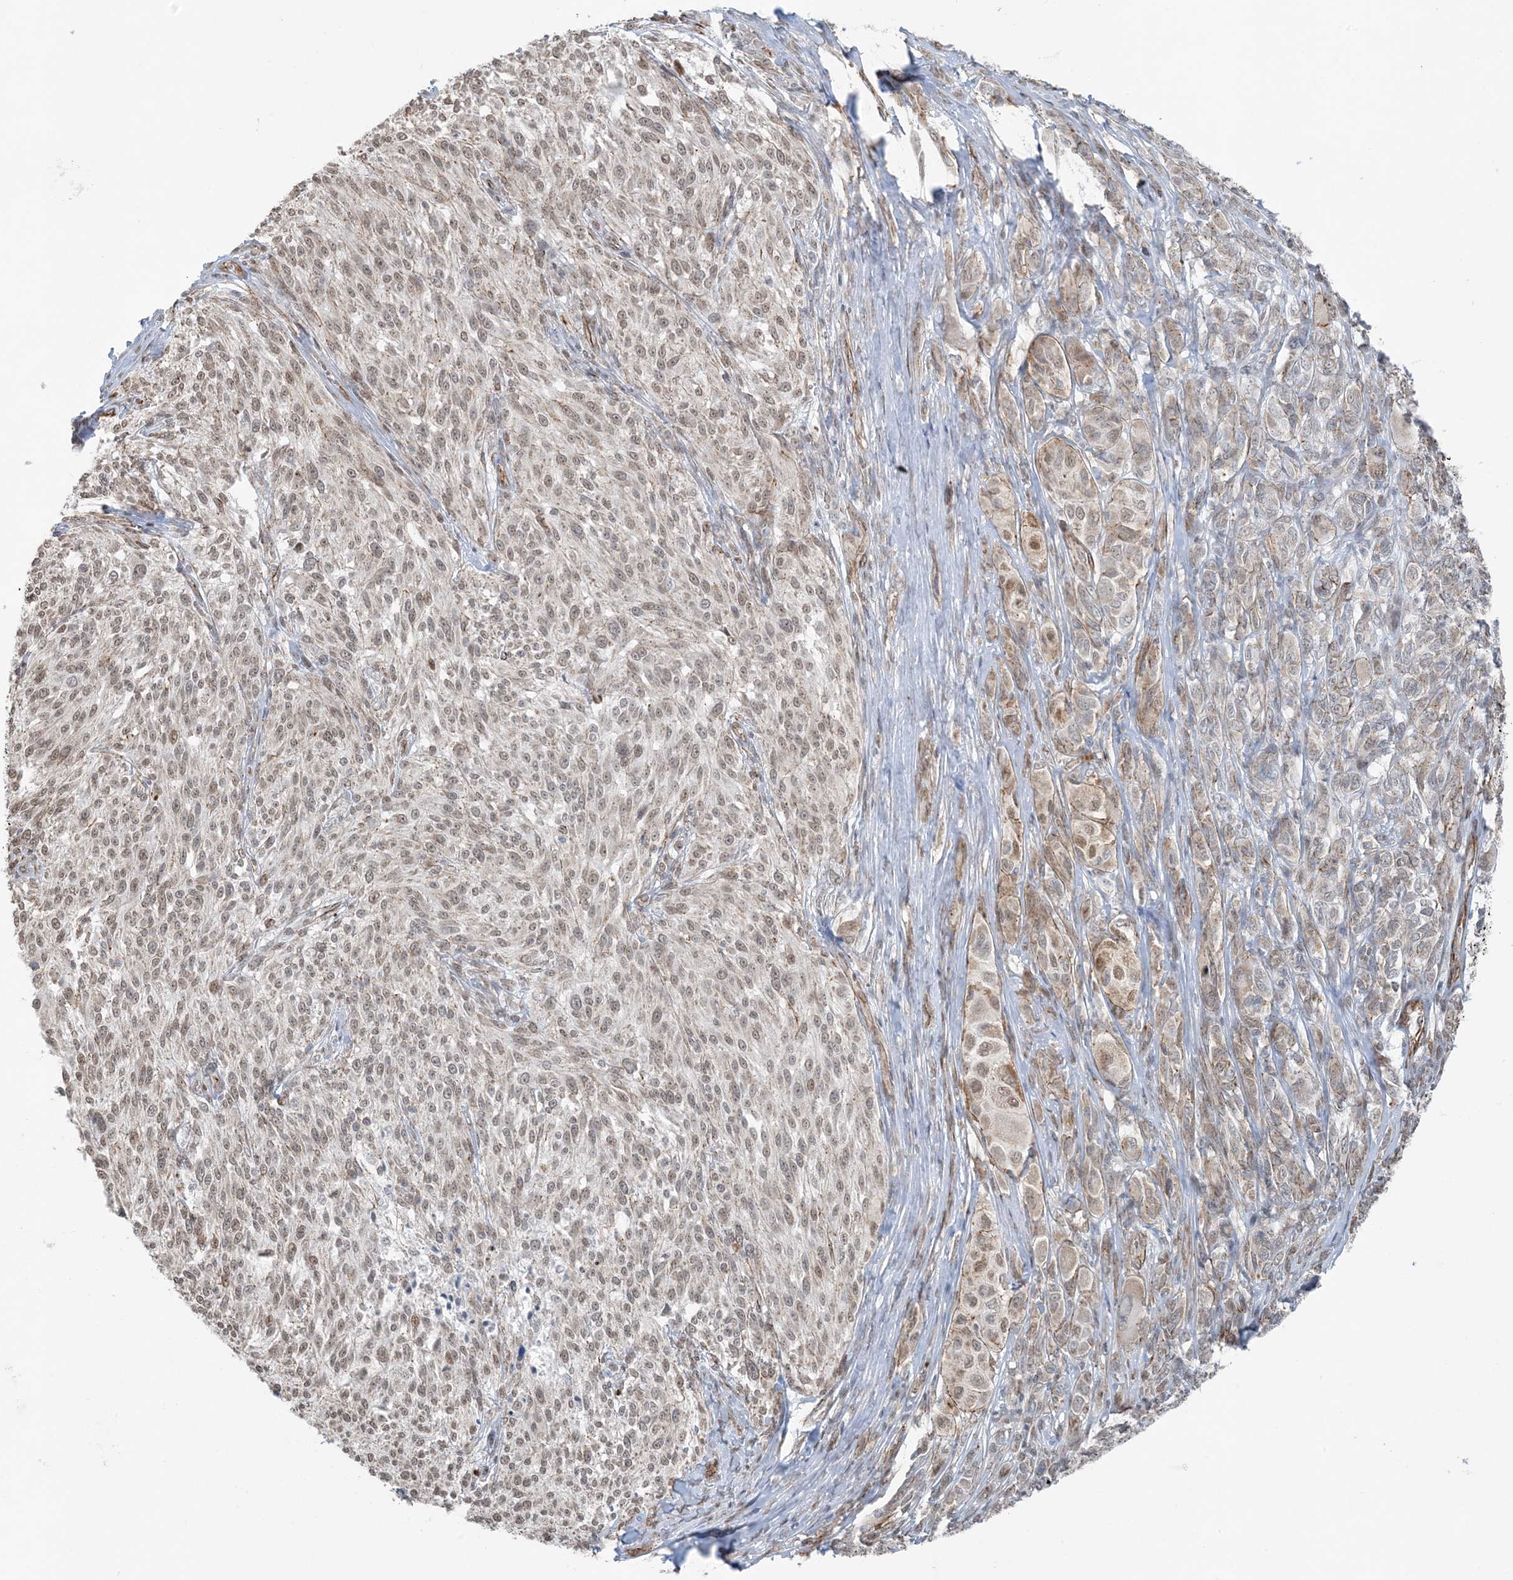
{"staining": {"intensity": "moderate", "quantity": "25%-75%", "location": "cytoplasmic/membranous,nuclear"}, "tissue": "melanoma", "cell_type": "Tumor cells", "image_type": "cancer", "snomed": [{"axis": "morphology", "description": "Malignant melanoma, NOS"}, {"axis": "topography", "description": "Skin of trunk"}], "caption": "Tumor cells demonstrate medium levels of moderate cytoplasmic/membranous and nuclear staining in about 25%-75% of cells in human malignant melanoma.", "gene": "CHCHD4", "patient": {"sex": "male", "age": 71}}